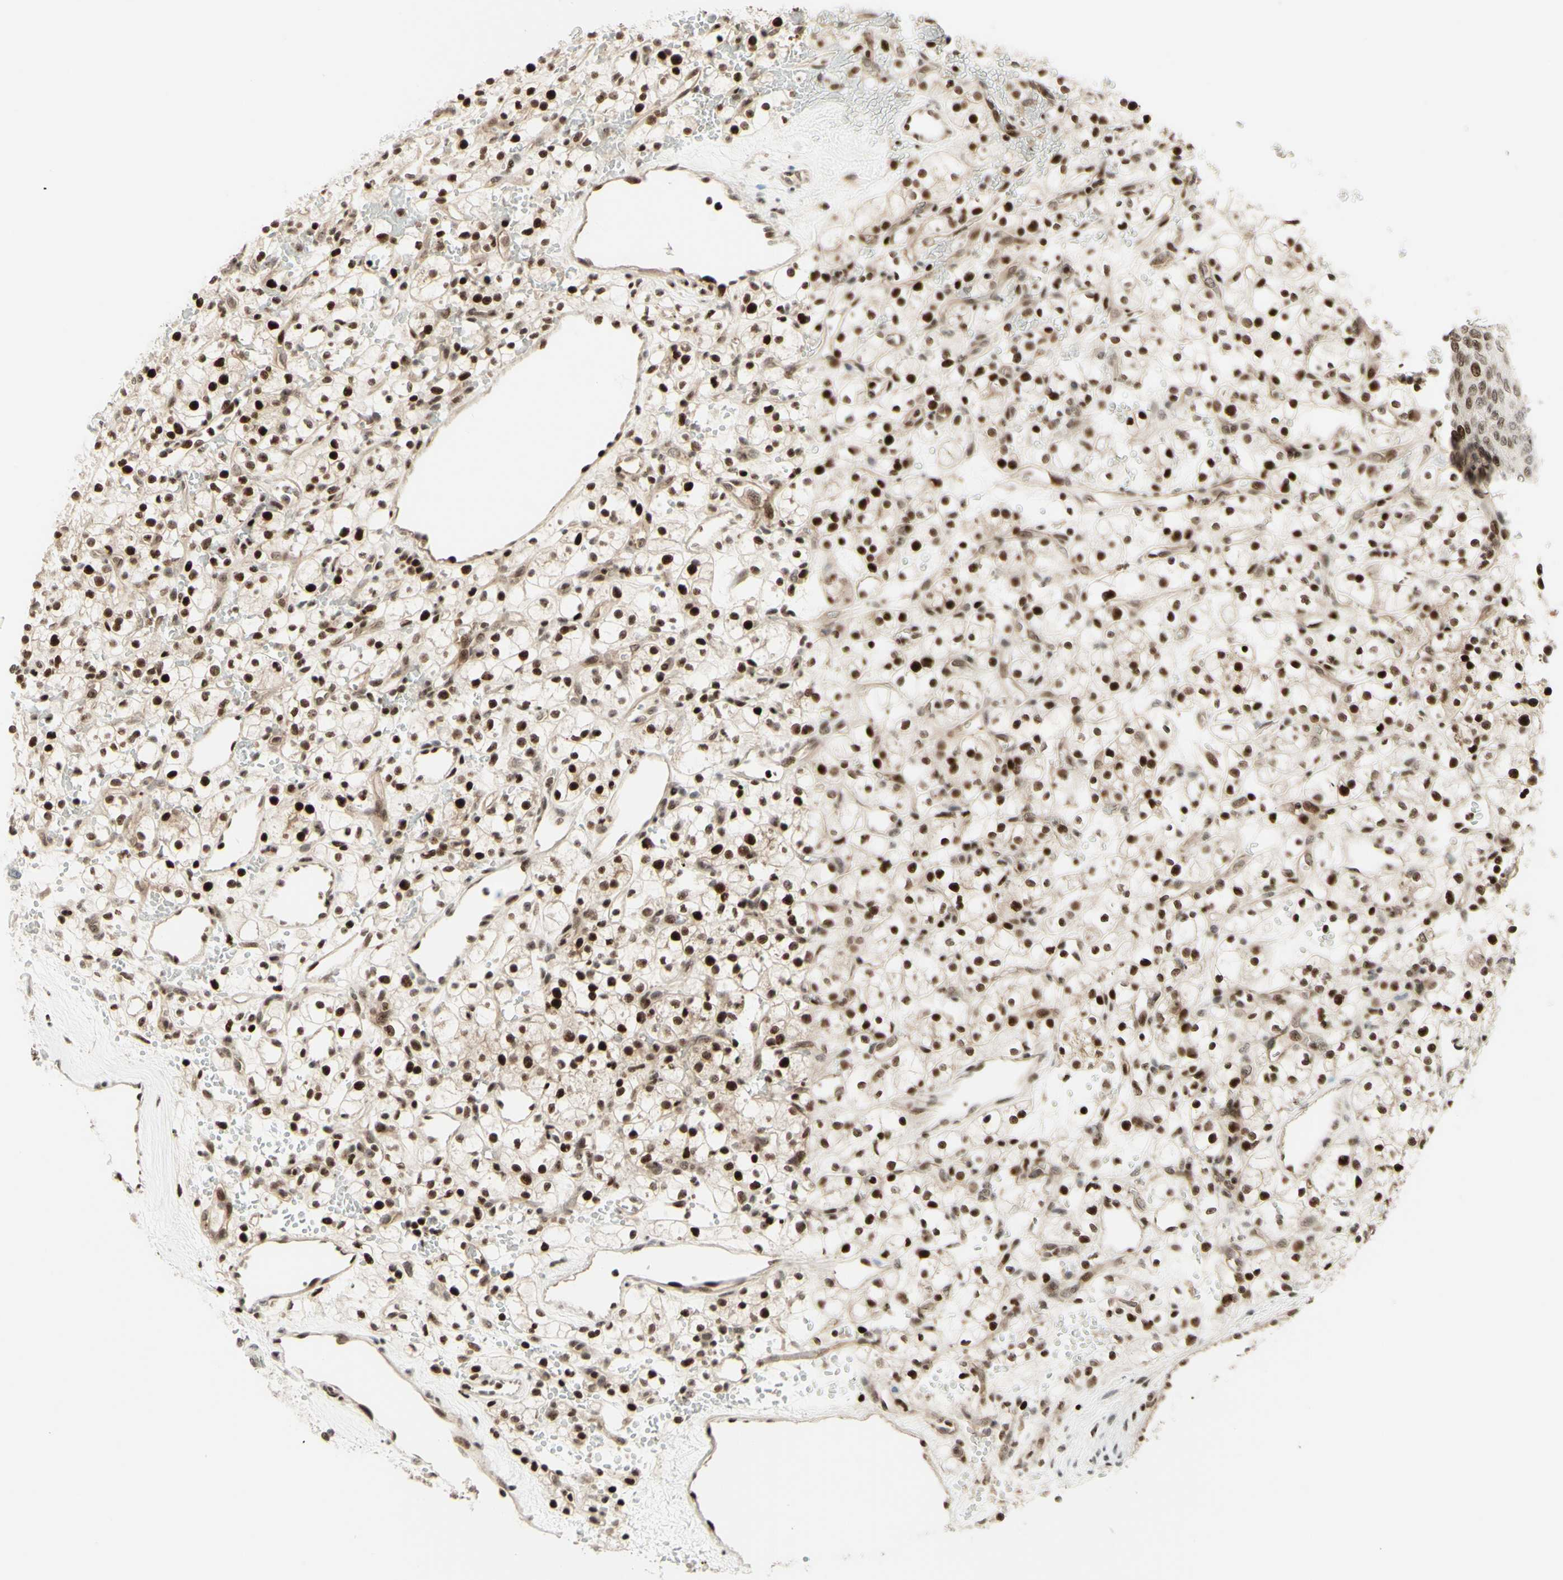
{"staining": {"intensity": "strong", "quantity": ">75%", "location": "cytoplasmic/membranous,nuclear"}, "tissue": "renal cancer", "cell_type": "Tumor cells", "image_type": "cancer", "snomed": [{"axis": "morphology", "description": "Adenocarcinoma, NOS"}, {"axis": "topography", "description": "Kidney"}], "caption": "The micrograph displays staining of renal adenocarcinoma, revealing strong cytoplasmic/membranous and nuclear protein positivity (brown color) within tumor cells.", "gene": "CDKL5", "patient": {"sex": "female", "age": 60}}